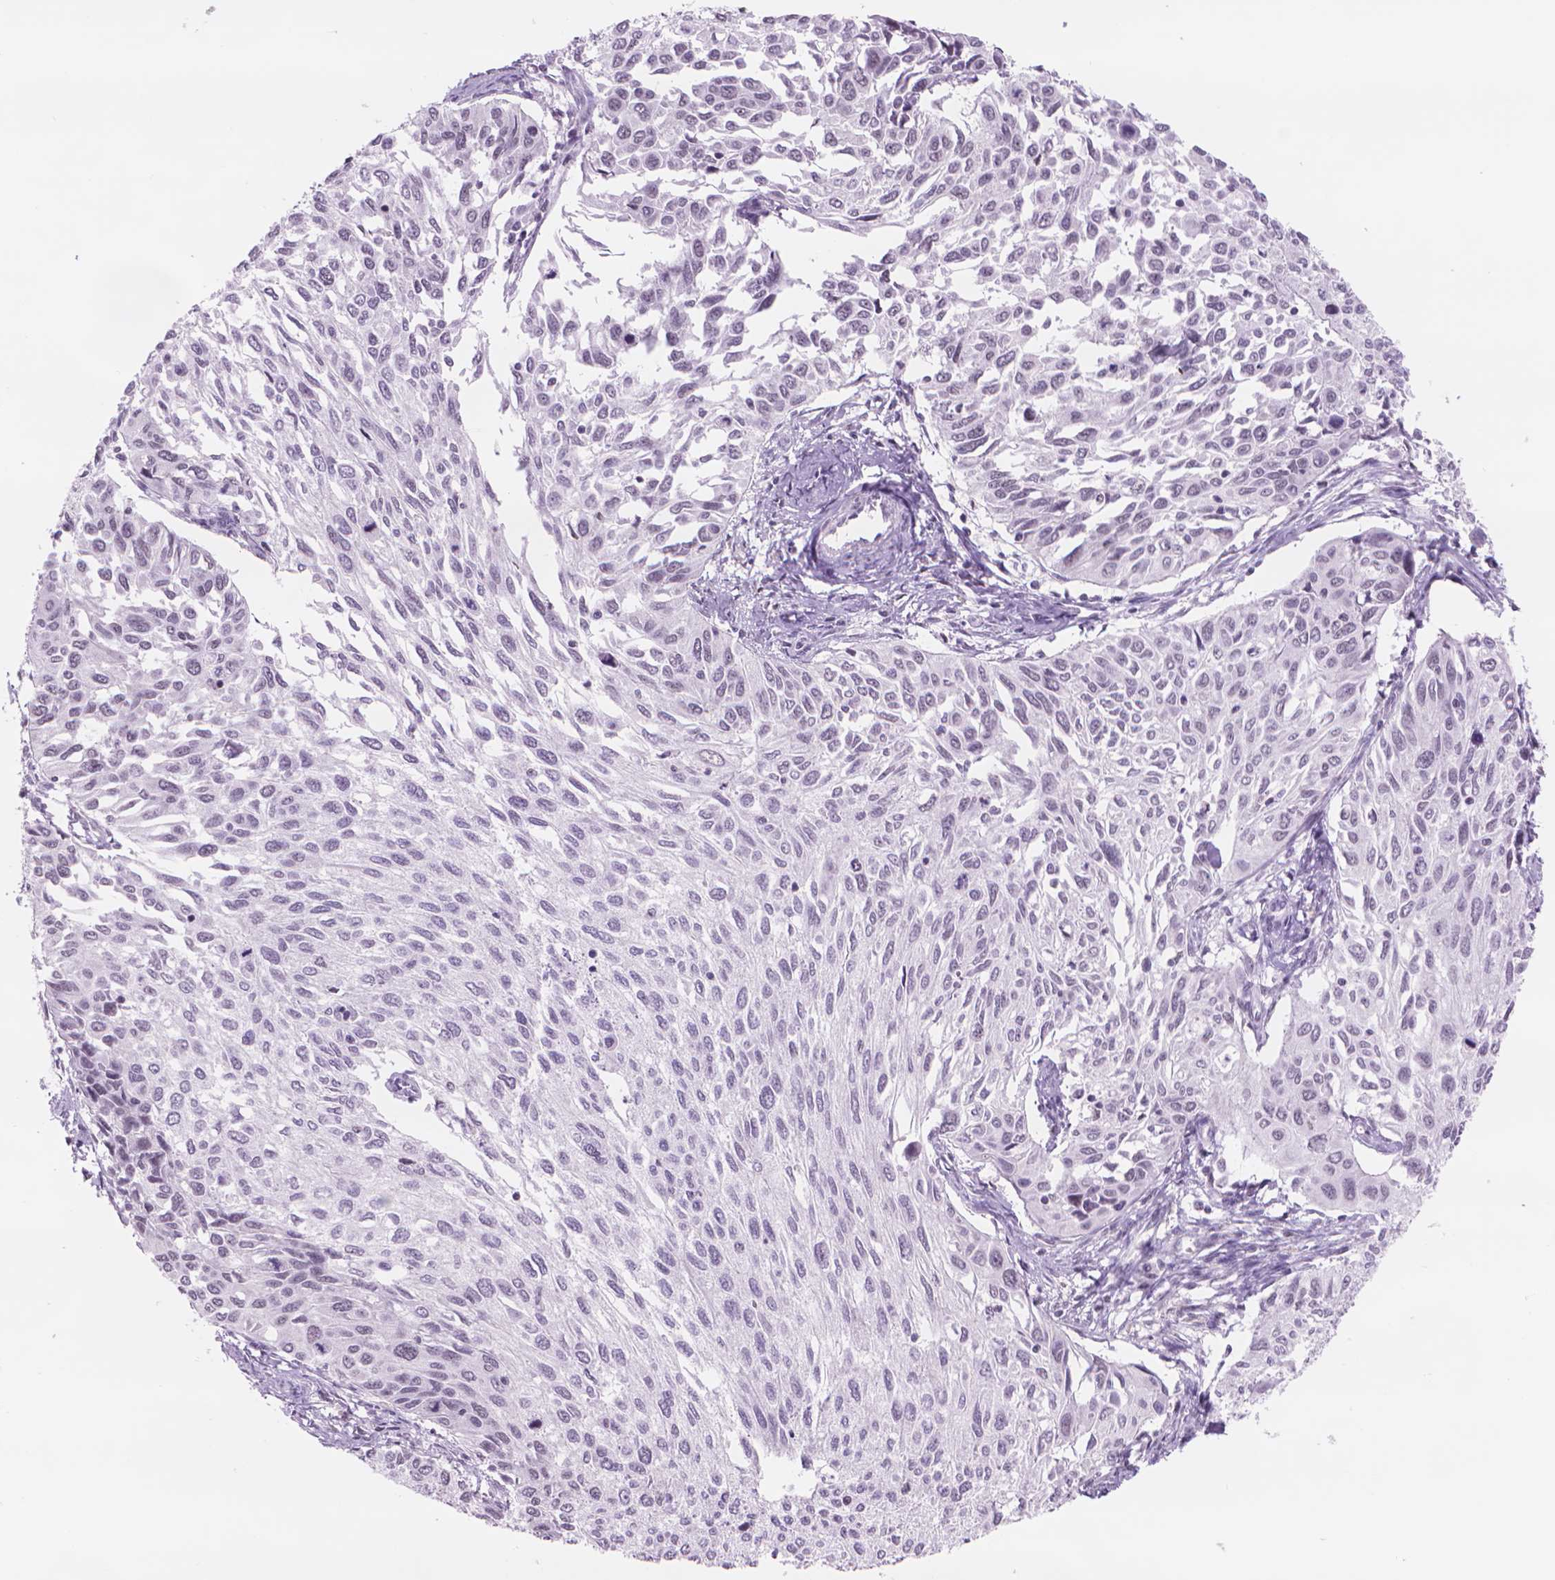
{"staining": {"intensity": "weak", "quantity": "<25%", "location": "nuclear"}, "tissue": "cervical cancer", "cell_type": "Tumor cells", "image_type": "cancer", "snomed": [{"axis": "morphology", "description": "Squamous cell carcinoma, NOS"}, {"axis": "topography", "description": "Cervix"}], "caption": "Histopathology image shows no protein staining in tumor cells of cervical cancer (squamous cell carcinoma) tissue.", "gene": "POLR3D", "patient": {"sex": "female", "age": 50}}